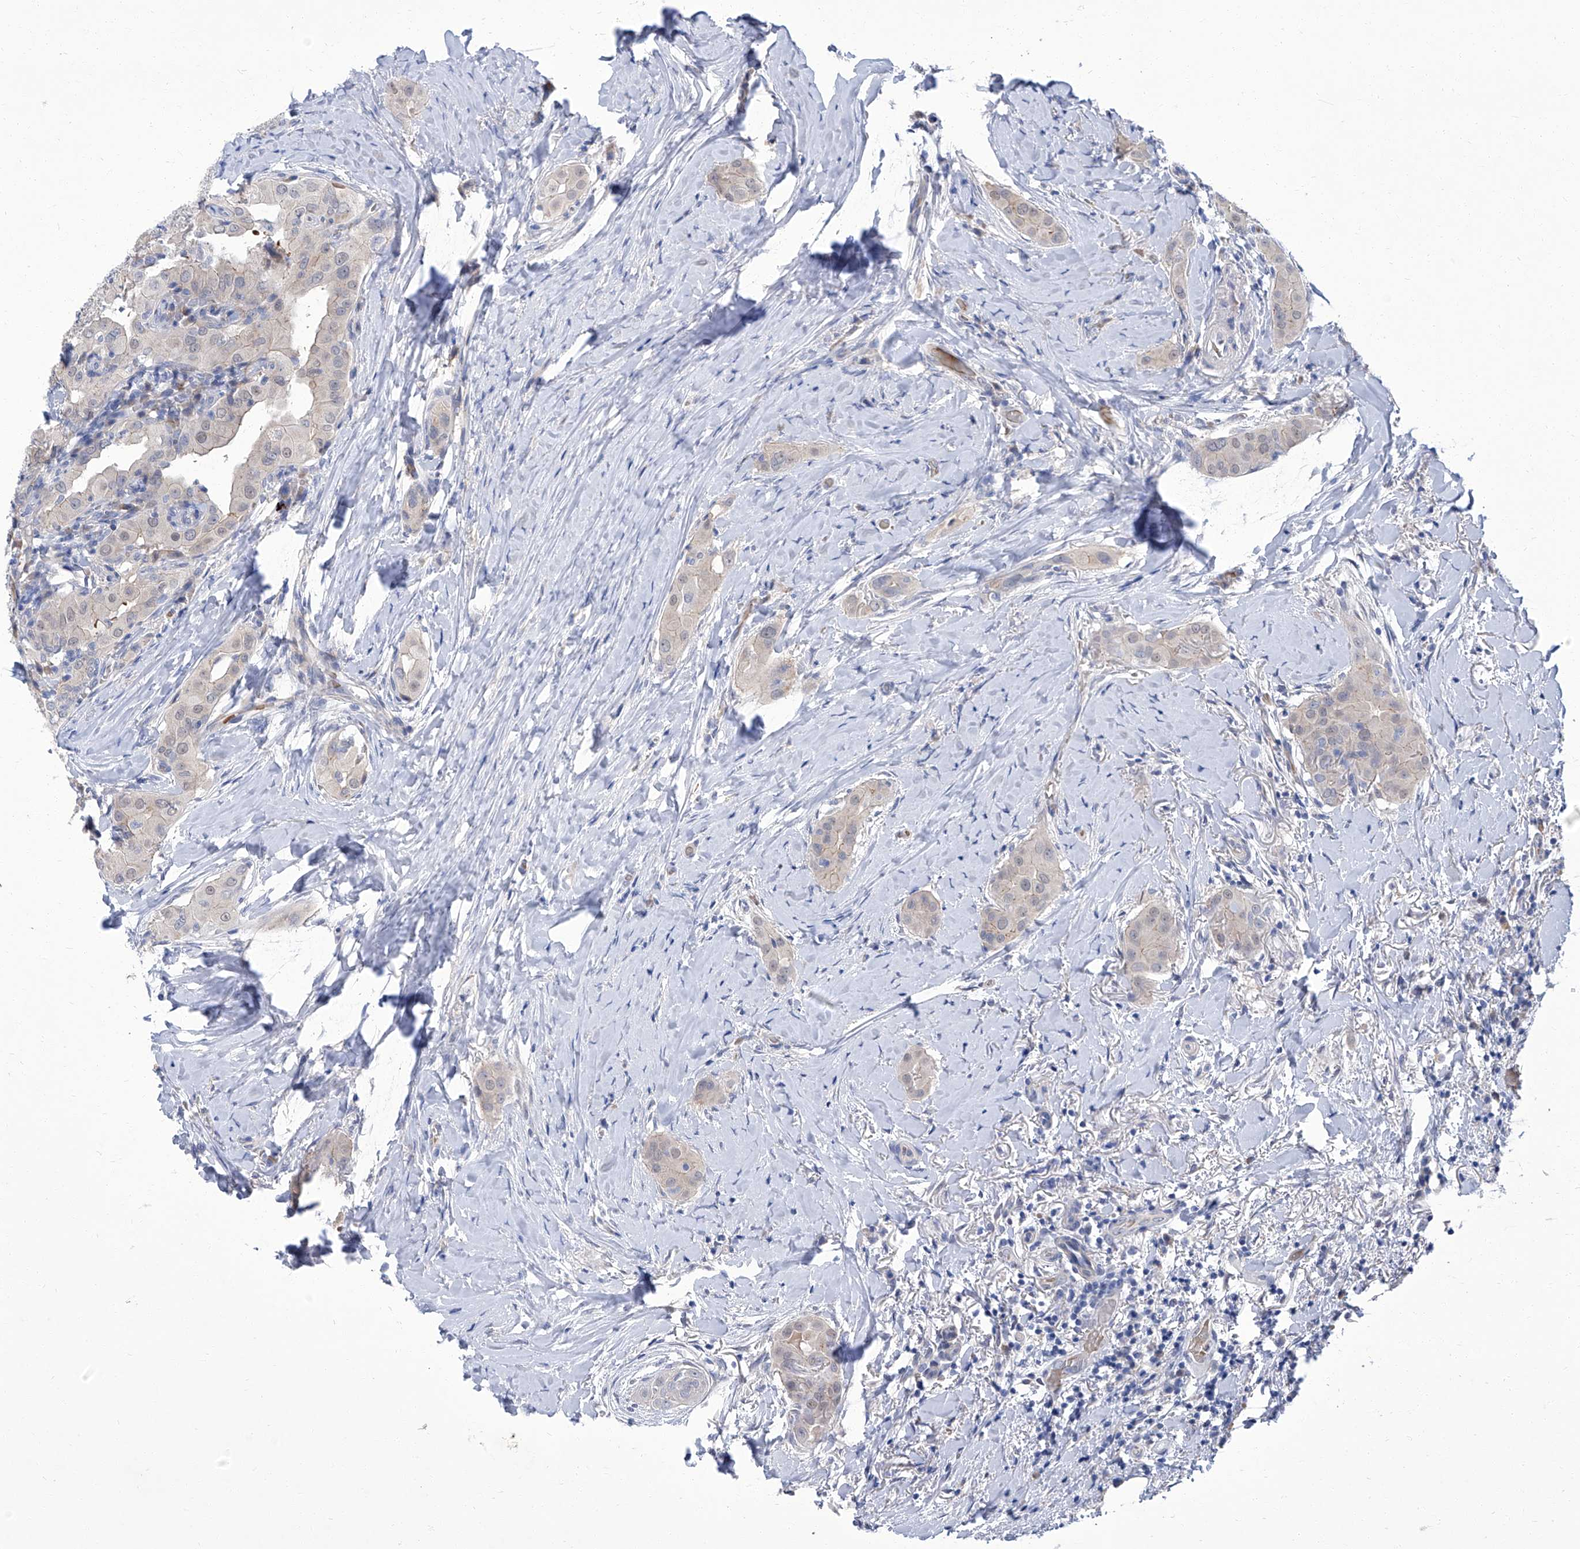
{"staining": {"intensity": "moderate", "quantity": "25%-75%", "location": "cytoplasmic/membranous,nuclear"}, "tissue": "thyroid cancer", "cell_type": "Tumor cells", "image_type": "cancer", "snomed": [{"axis": "morphology", "description": "Papillary adenocarcinoma, NOS"}, {"axis": "topography", "description": "Thyroid gland"}], "caption": "Immunohistochemical staining of papillary adenocarcinoma (thyroid) demonstrates moderate cytoplasmic/membranous and nuclear protein expression in approximately 25%-75% of tumor cells.", "gene": "PARD3", "patient": {"sex": "male", "age": 33}}